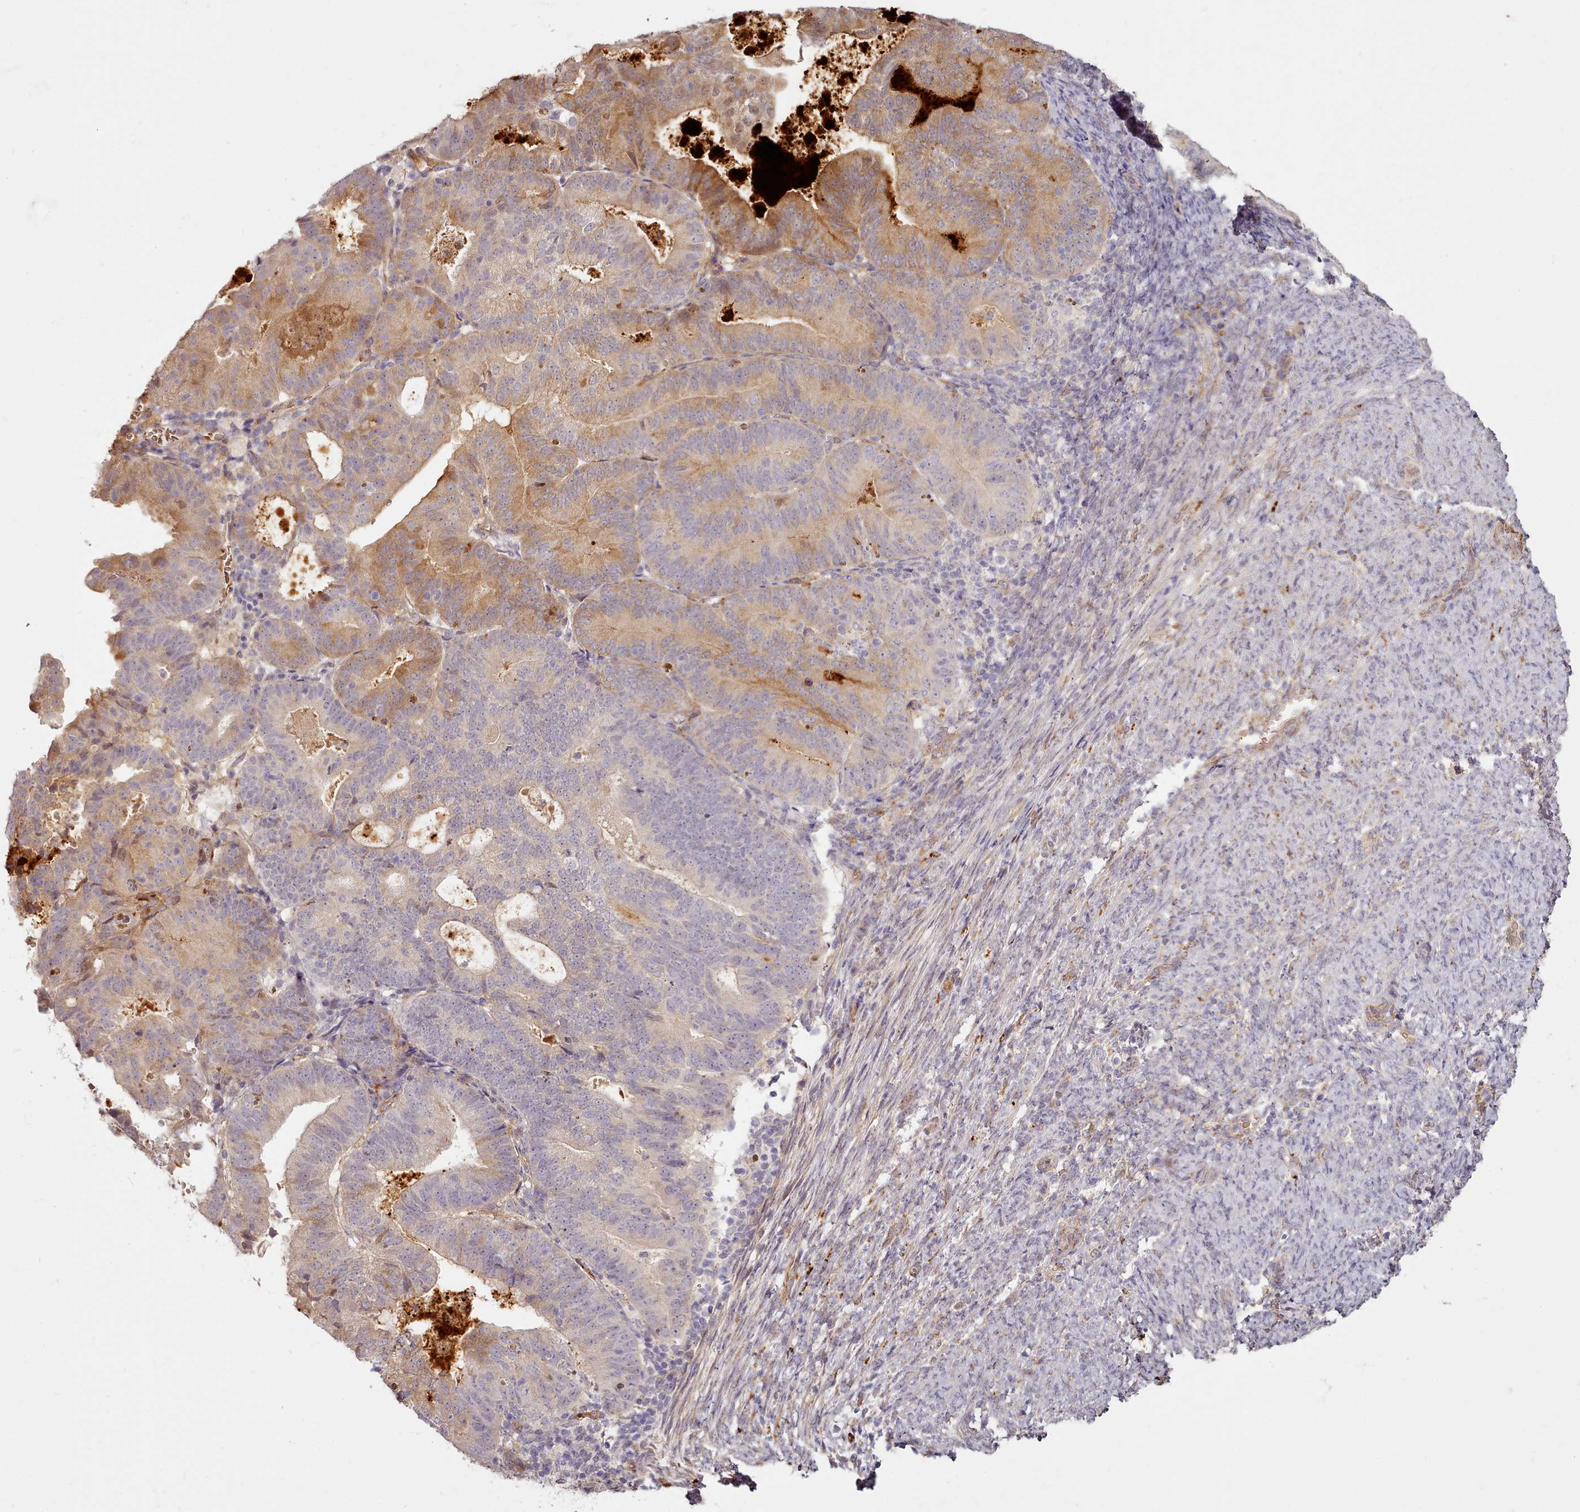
{"staining": {"intensity": "moderate", "quantity": "25%-75%", "location": "cytoplasmic/membranous,nuclear"}, "tissue": "endometrial cancer", "cell_type": "Tumor cells", "image_type": "cancer", "snomed": [{"axis": "morphology", "description": "Adenocarcinoma, NOS"}, {"axis": "topography", "description": "Endometrium"}], "caption": "Human endometrial cancer (adenocarcinoma) stained with a protein marker displays moderate staining in tumor cells.", "gene": "C1QTNF5", "patient": {"sex": "female", "age": 70}}